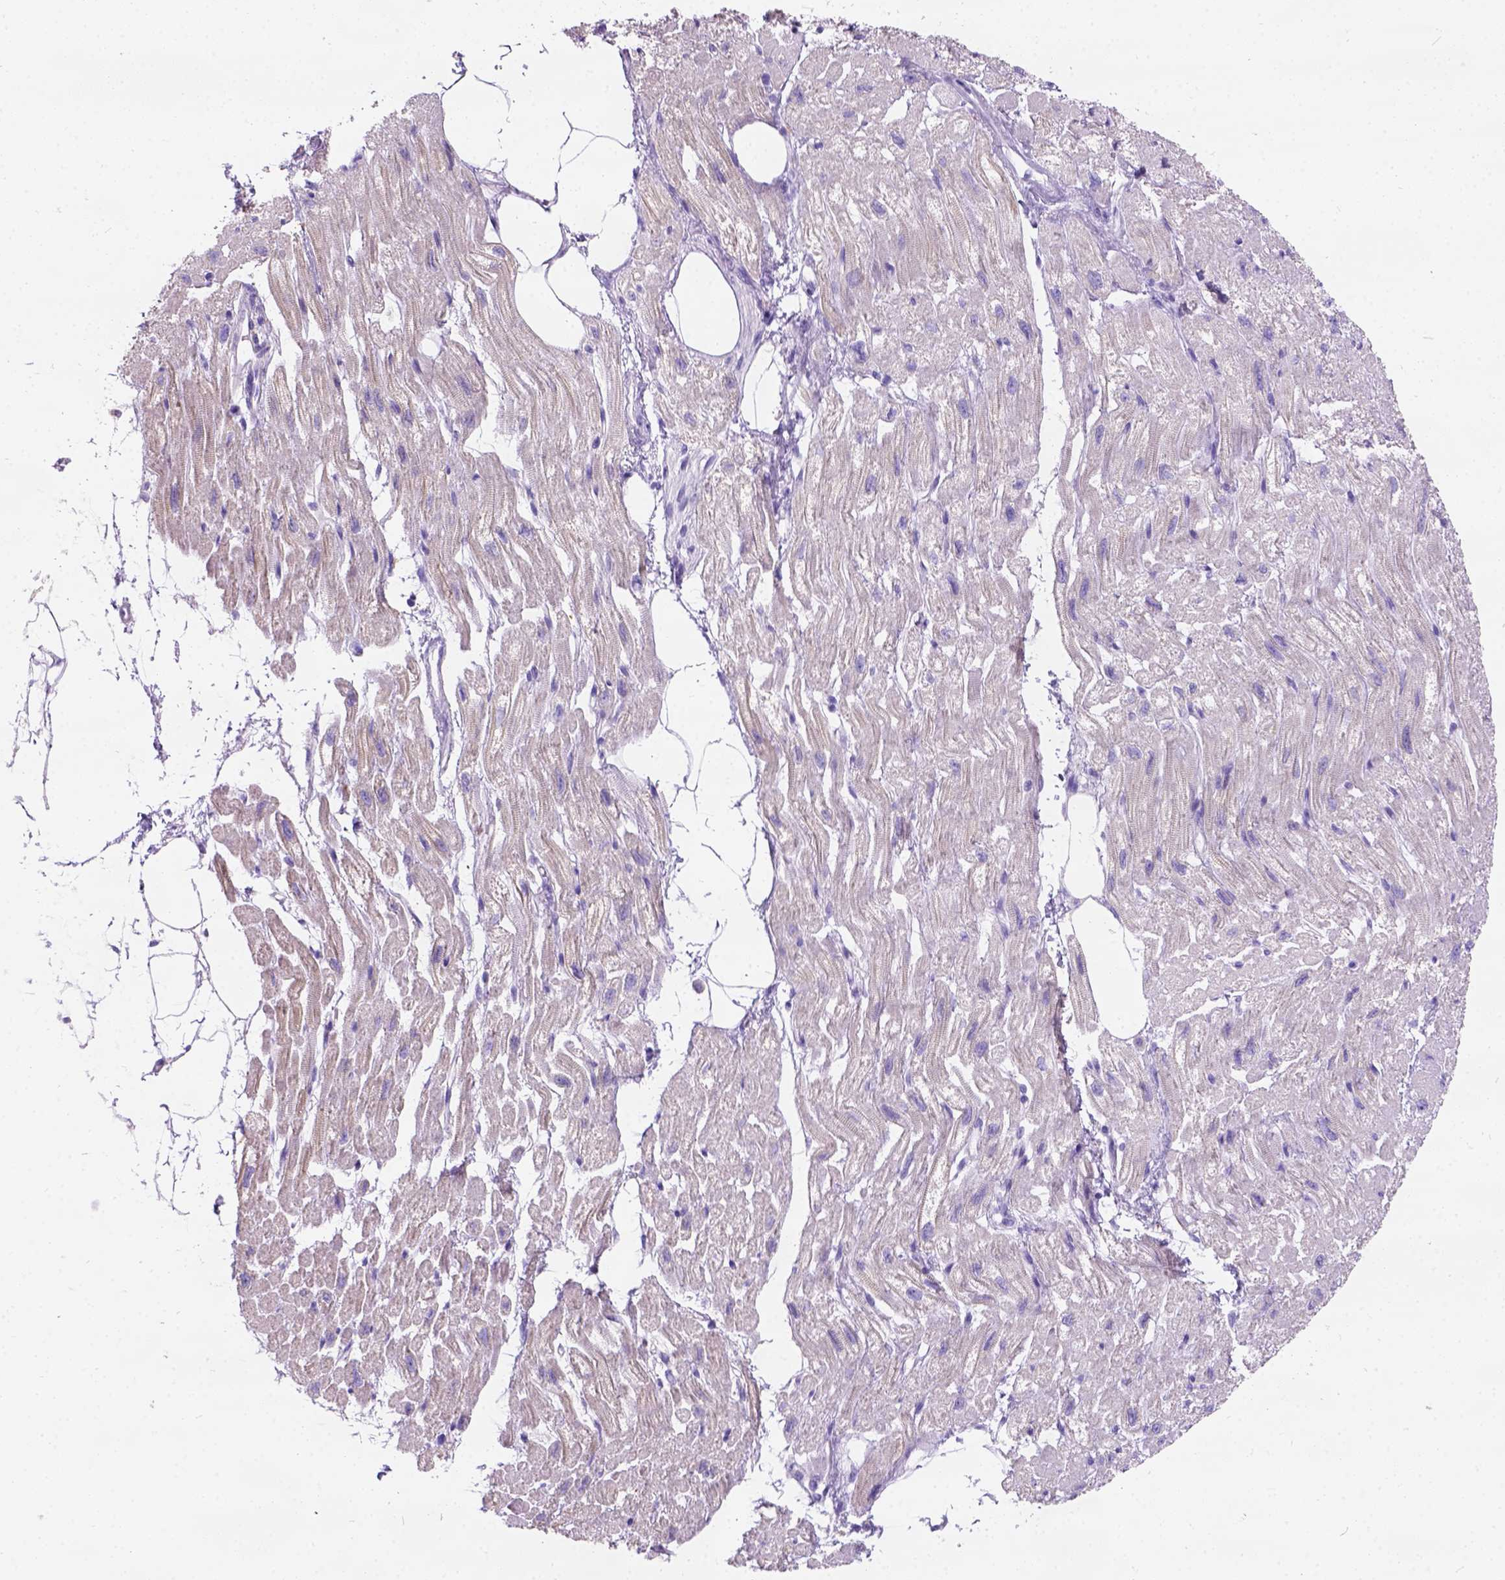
{"staining": {"intensity": "negative", "quantity": "none", "location": "none"}, "tissue": "heart muscle", "cell_type": "Cardiomyocytes", "image_type": "normal", "snomed": [{"axis": "morphology", "description": "Normal tissue, NOS"}, {"axis": "topography", "description": "Heart"}], "caption": "Immunohistochemistry photomicrograph of unremarkable heart muscle stained for a protein (brown), which demonstrates no positivity in cardiomyocytes.", "gene": "C7orf57", "patient": {"sex": "female", "age": 62}}